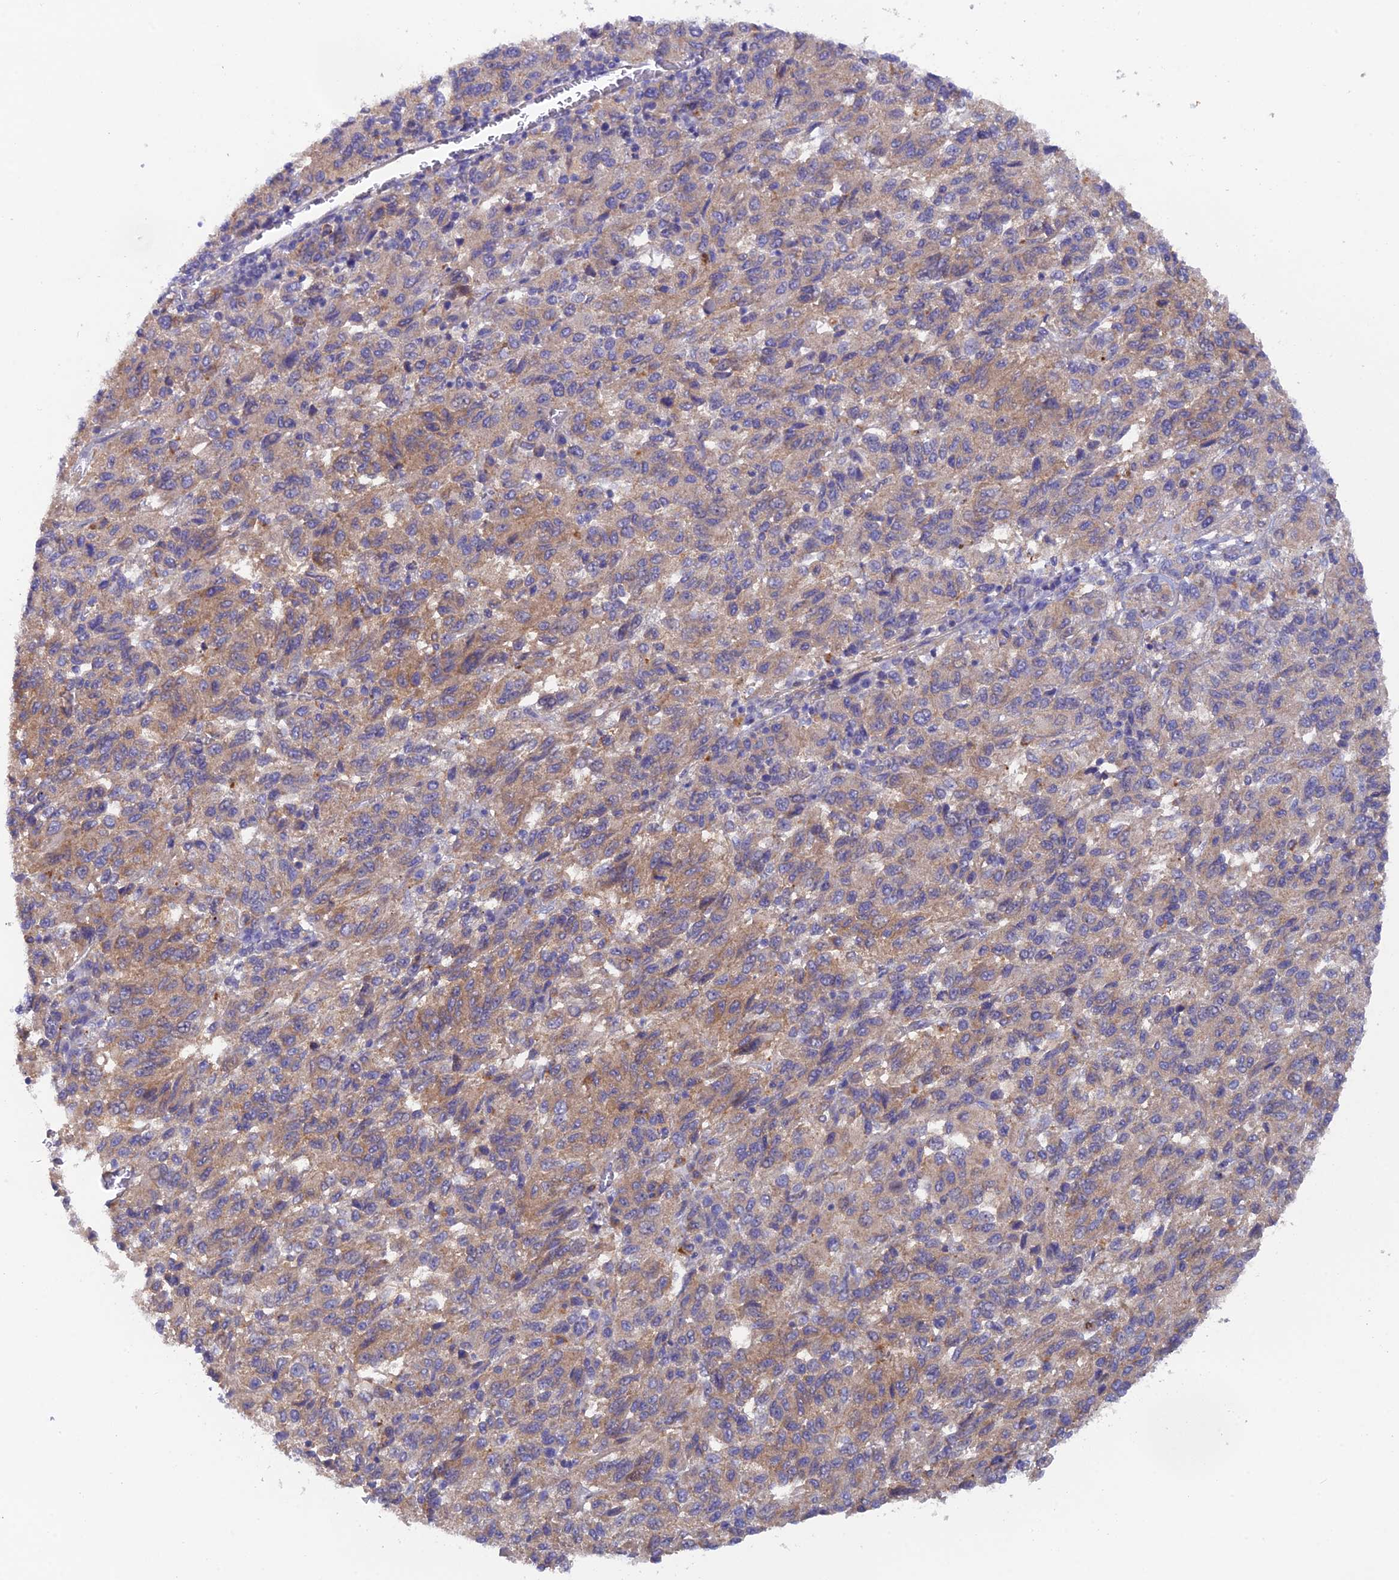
{"staining": {"intensity": "weak", "quantity": ">75%", "location": "cytoplasmic/membranous"}, "tissue": "melanoma", "cell_type": "Tumor cells", "image_type": "cancer", "snomed": [{"axis": "morphology", "description": "Malignant melanoma, Metastatic site"}, {"axis": "topography", "description": "Lung"}], "caption": "A brown stain highlights weak cytoplasmic/membranous expression of a protein in human malignant melanoma (metastatic site) tumor cells. (IHC, brightfield microscopy, high magnification).", "gene": "FZR1", "patient": {"sex": "male", "age": 64}}